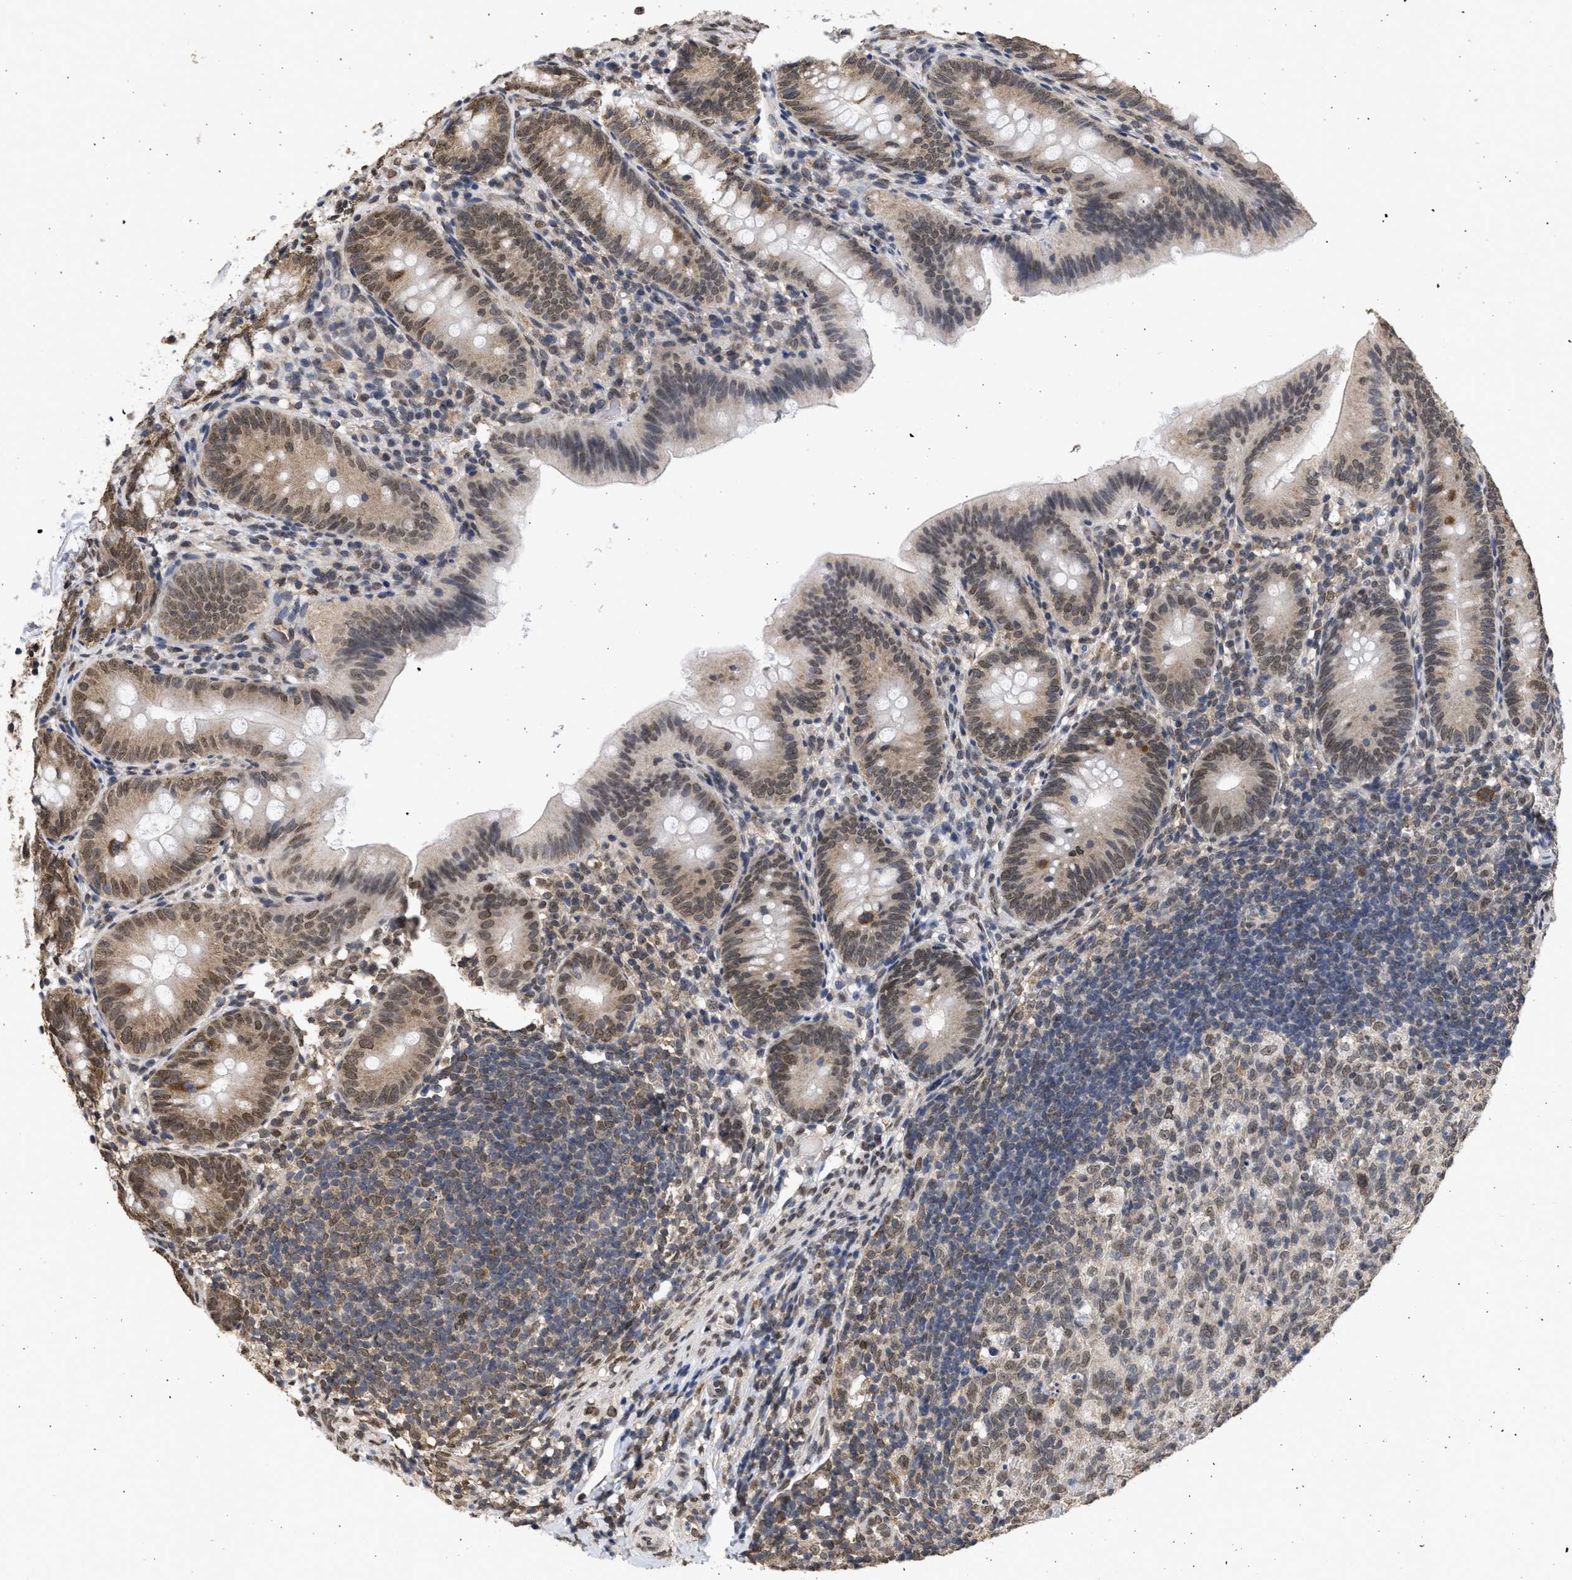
{"staining": {"intensity": "moderate", "quantity": "25%-75%", "location": "cytoplasmic/membranous,nuclear"}, "tissue": "appendix", "cell_type": "Glandular cells", "image_type": "normal", "snomed": [{"axis": "morphology", "description": "Normal tissue, NOS"}, {"axis": "topography", "description": "Appendix"}], "caption": "IHC staining of normal appendix, which reveals medium levels of moderate cytoplasmic/membranous,nuclear expression in approximately 25%-75% of glandular cells indicating moderate cytoplasmic/membranous,nuclear protein staining. The staining was performed using DAB (brown) for protein detection and nuclei were counterstained in hematoxylin (blue).", "gene": "NUP35", "patient": {"sex": "male", "age": 1}}